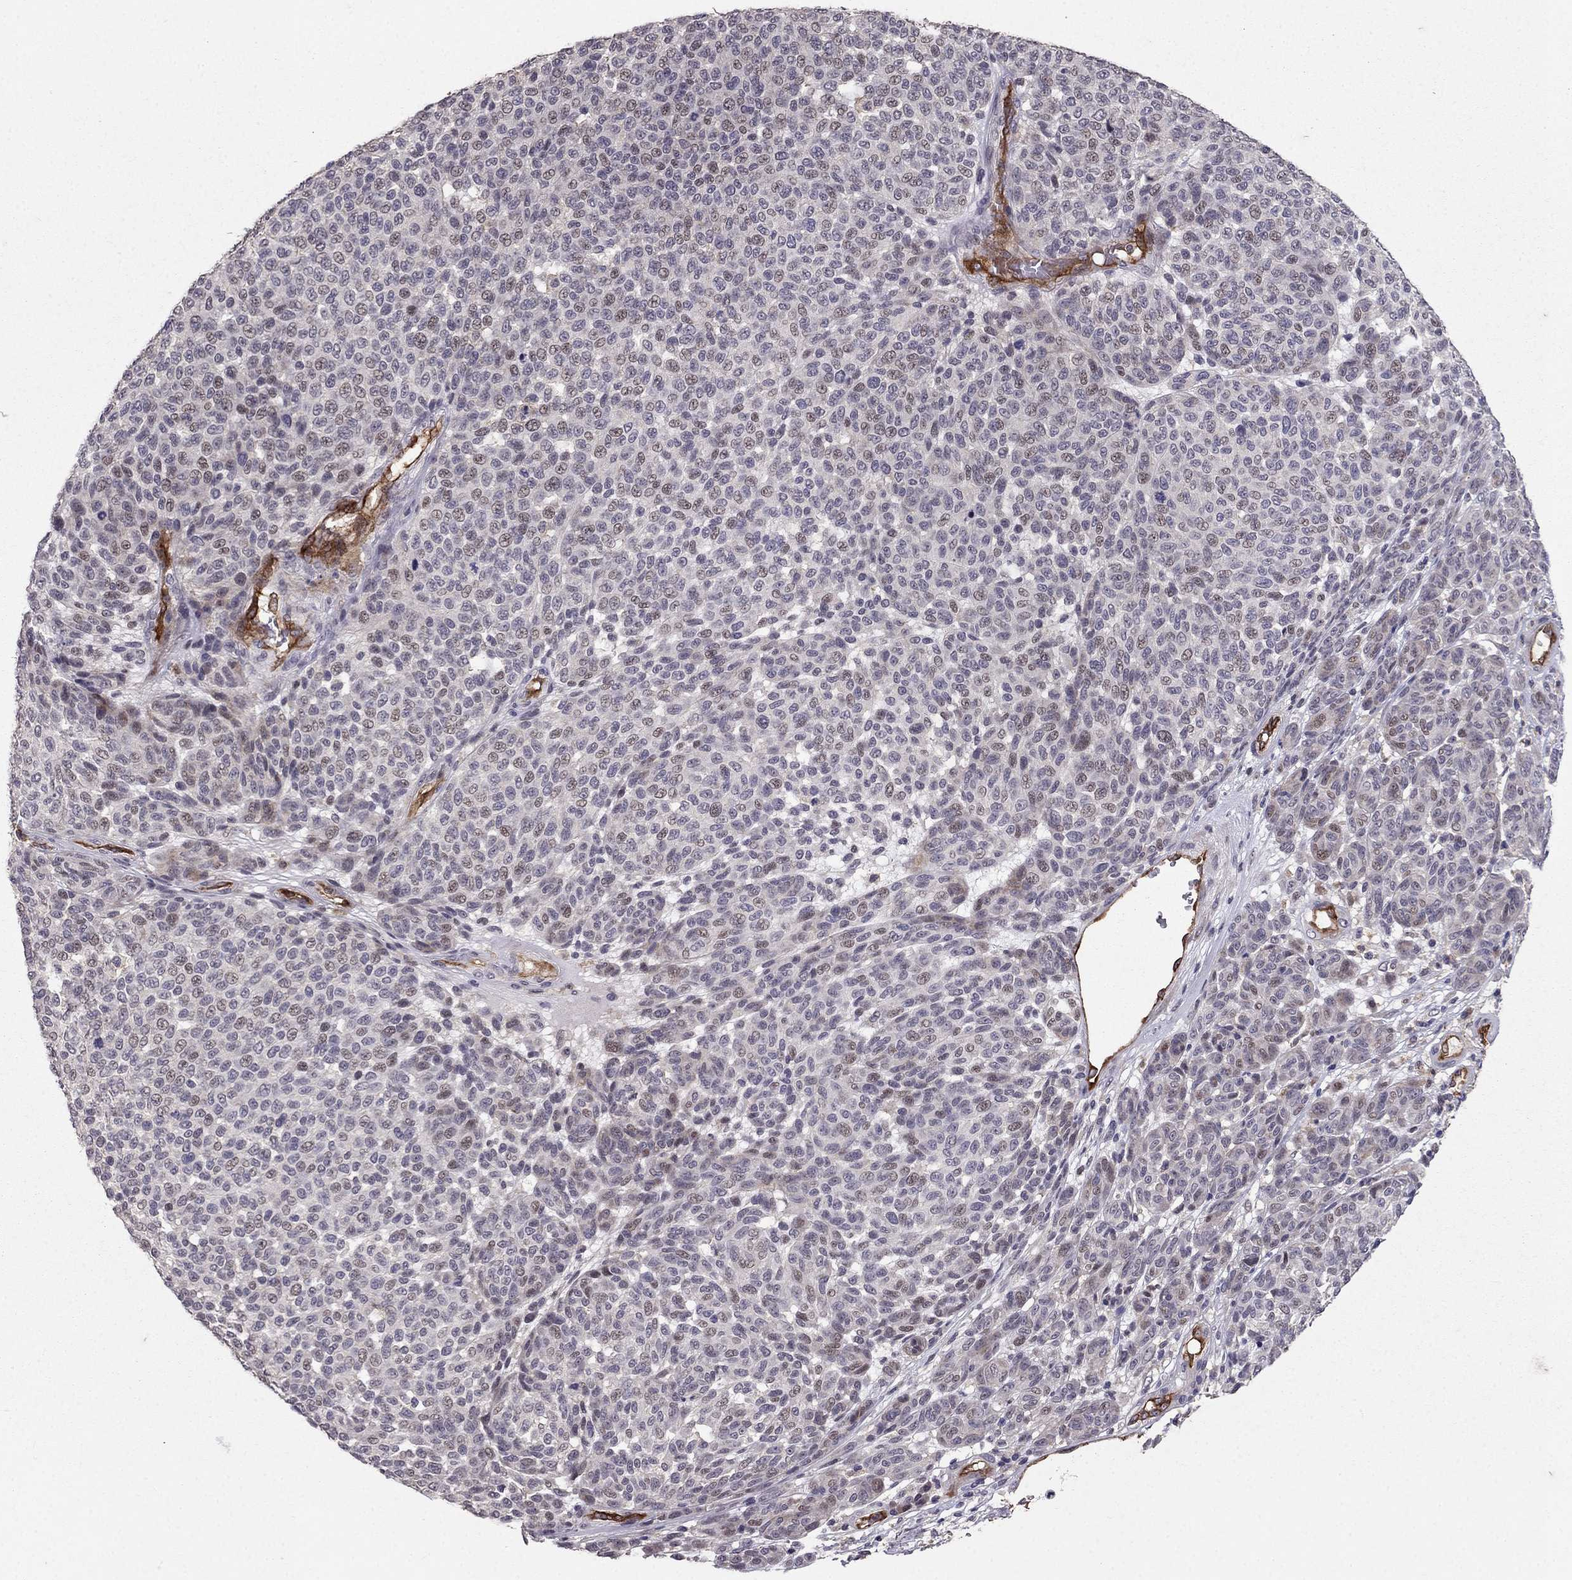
{"staining": {"intensity": "moderate", "quantity": "<25%", "location": "cytoplasmic/membranous"}, "tissue": "melanoma", "cell_type": "Tumor cells", "image_type": "cancer", "snomed": [{"axis": "morphology", "description": "Malignant melanoma, NOS"}, {"axis": "topography", "description": "Skin"}], "caption": "A photomicrograph showing moderate cytoplasmic/membranous staining in approximately <25% of tumor cells in melanoma, as visualized by brown immunohistochemical staining.", "gene": "RASIP1", "patient": {"sex": "male", "age": 59}}